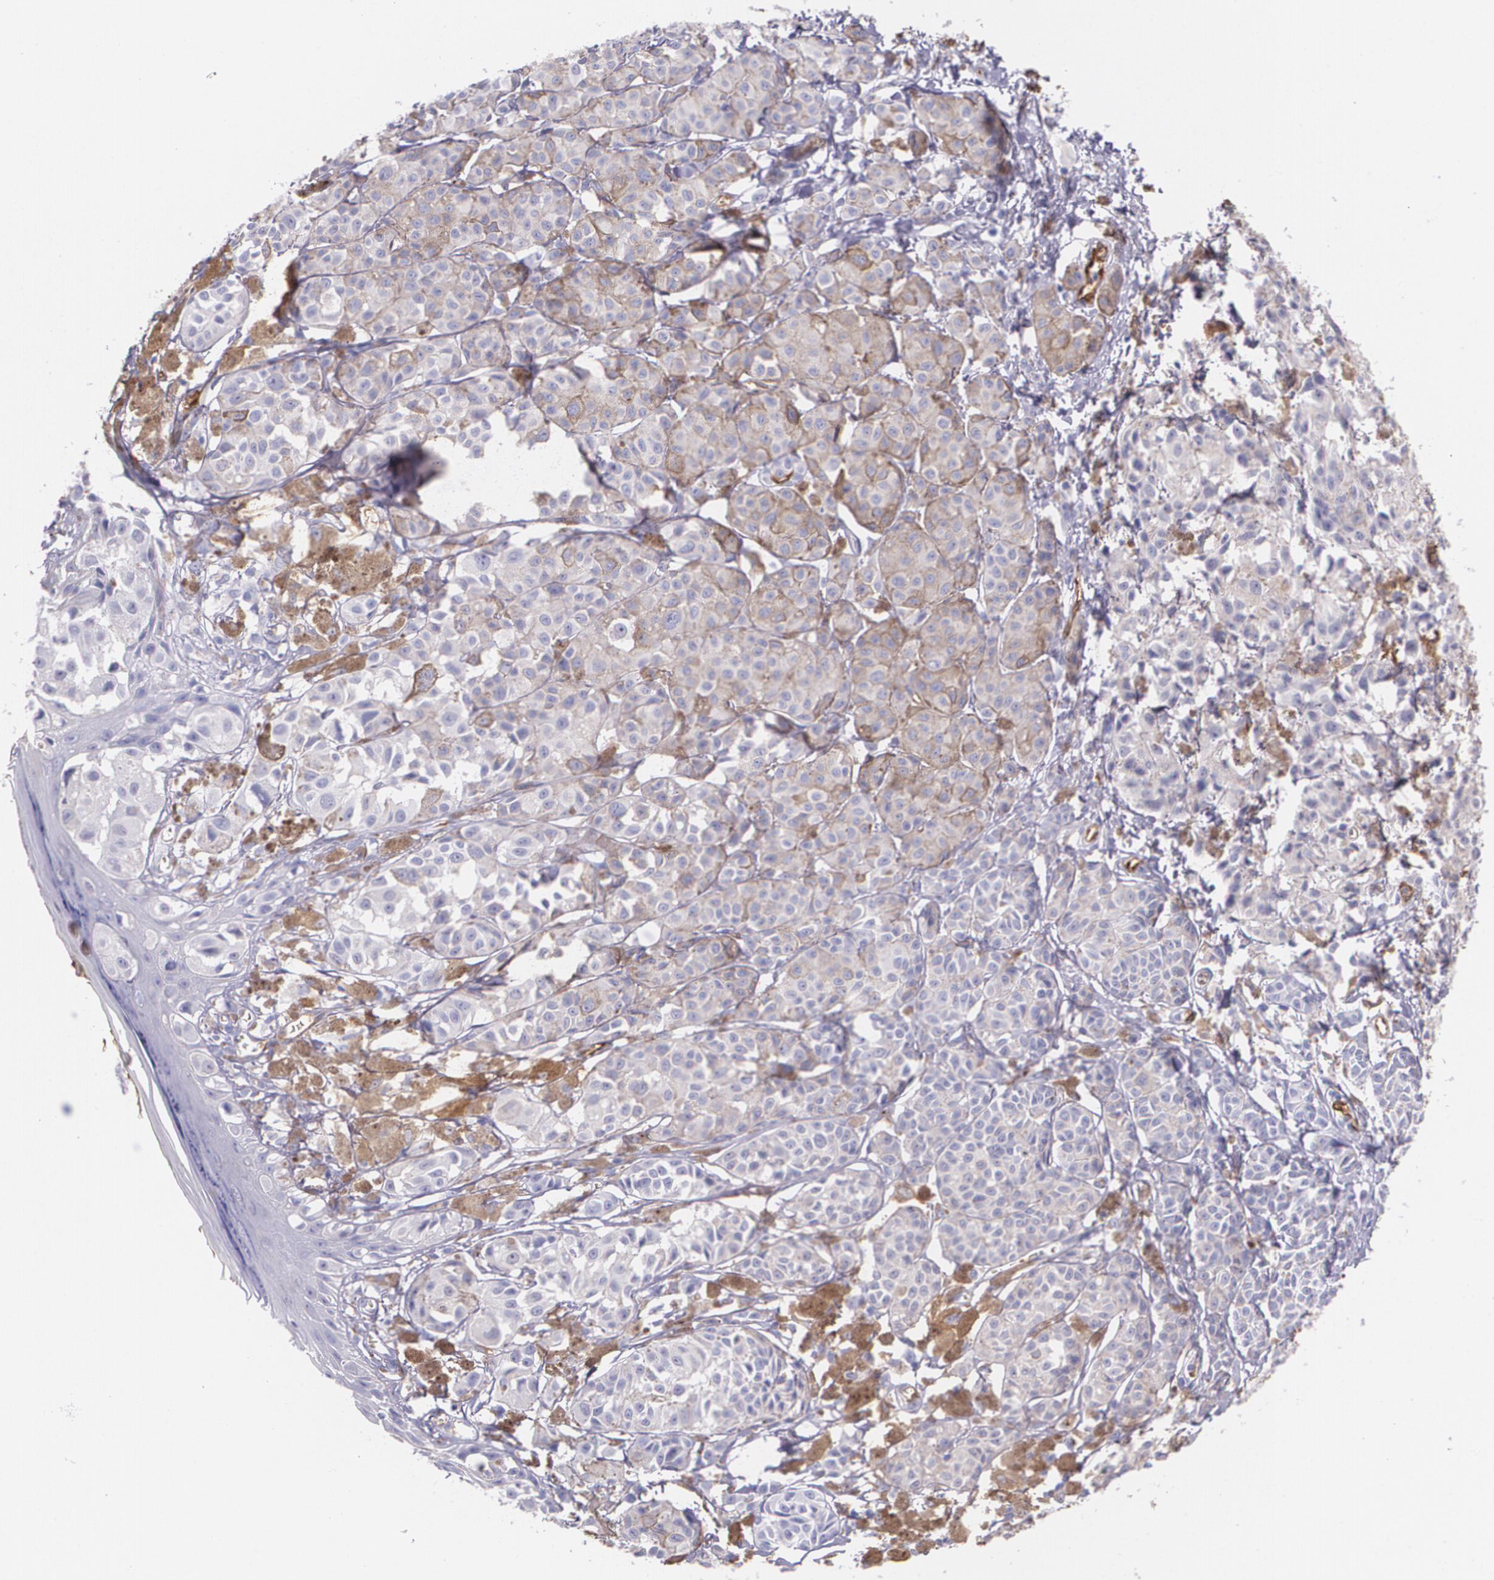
{"staining": {"intensity": "negative", "quantity": "none", "location": "none"}, "tissue": "melanoma", "cell_type": "Tumor cells", "image_type": "cancer", "snomed": [{"axis": "morphology", "description": "Malignant melanoma, NOS"}, {"axis": "topography", "description": "Skin"}], "caption": "Immunohistochemical staining of human malignant melanoma shows no significant staining in tumor cells.", "gene": "MMP2", "patient": {"sex": "male", "age": 76}}